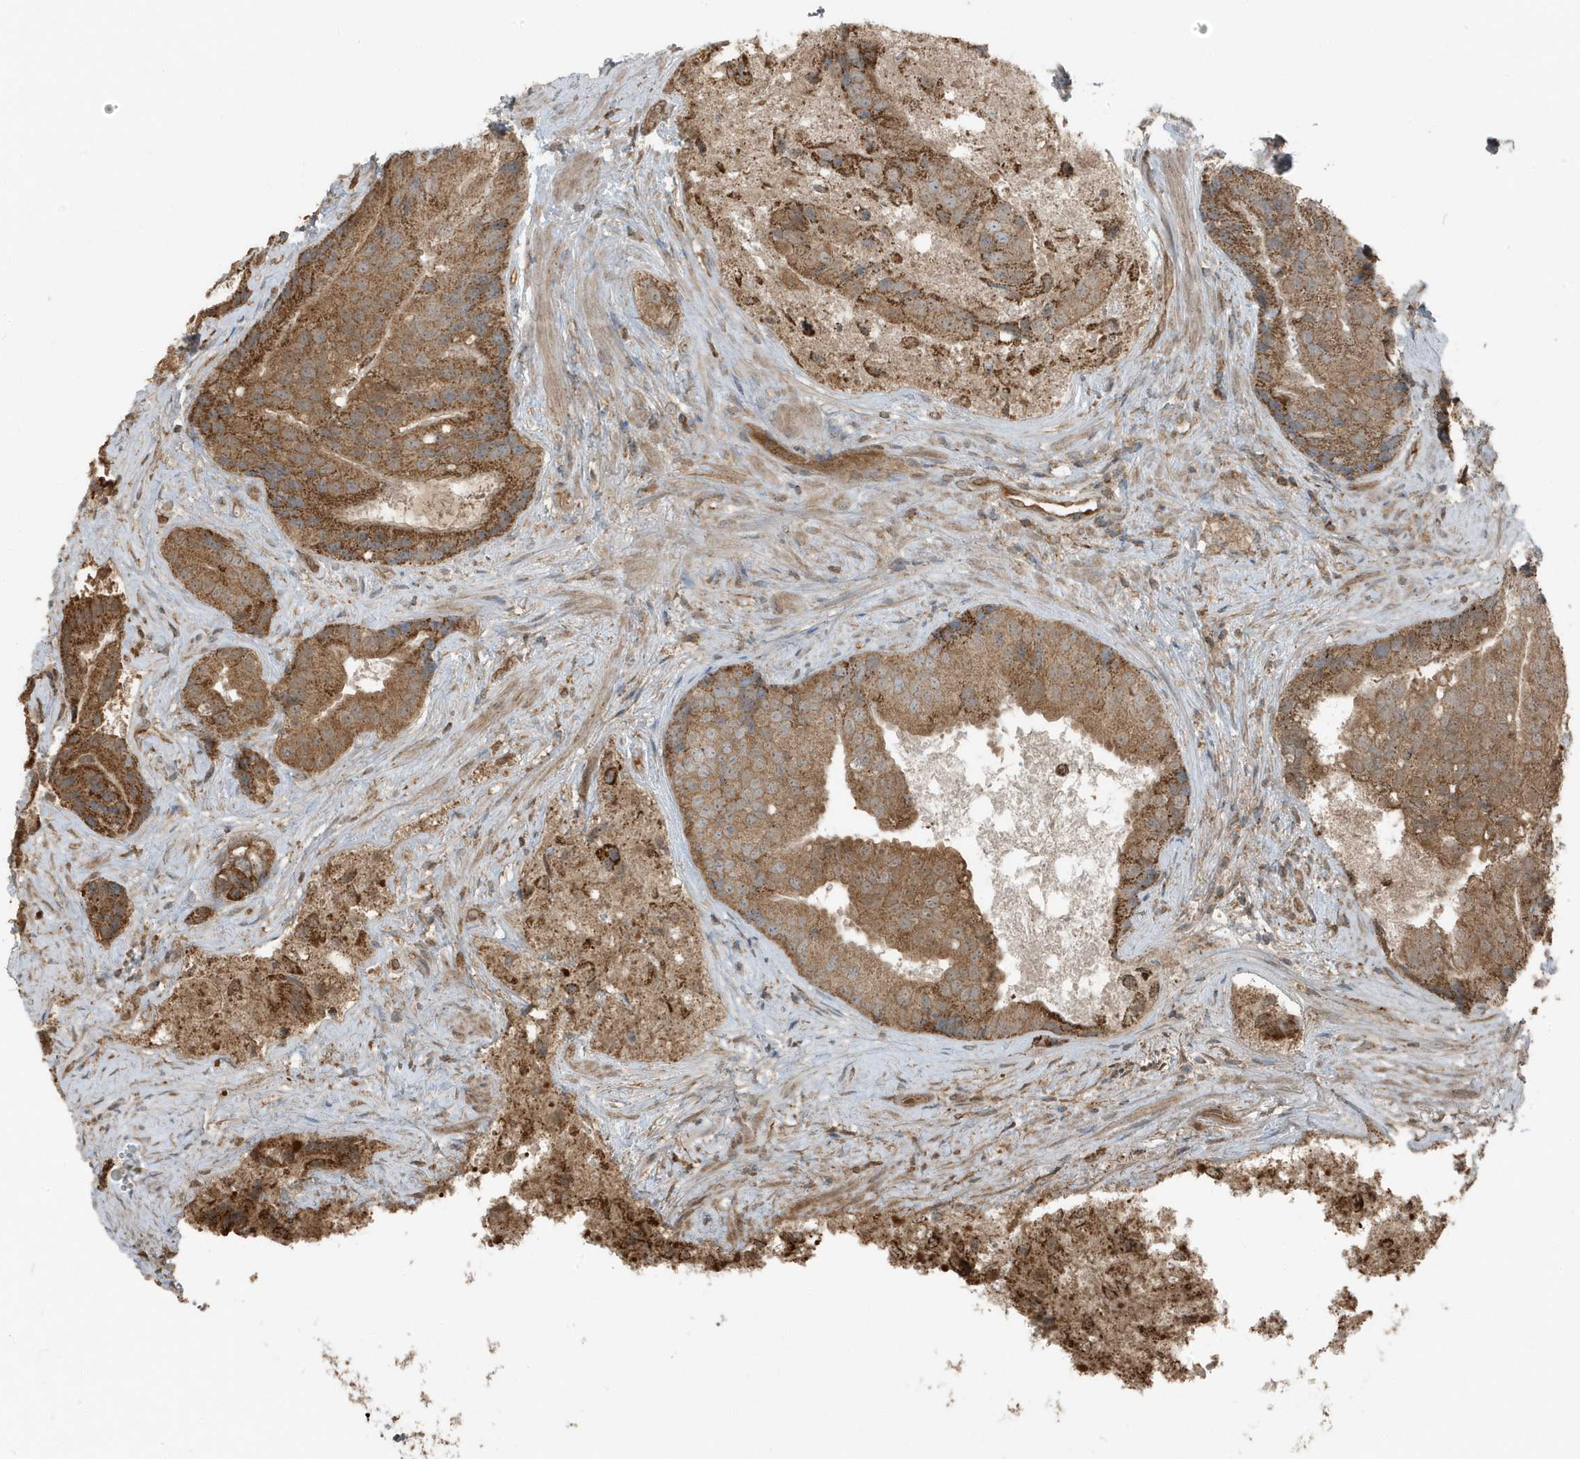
{"staining": {"intensity": "moderate", "quantity": ">75%", "location": "cytoplasmic/membranous"}, "tissue": "prostate cancer", "cell_type": "Tumor cells", "image_type": "cancer", "snomed": [{"axis": "morphology", "description": "Adenocarcinoma, High grade"}, {"axis": "topography", "description": "Prostate"}], "caption": "IHC staining of prostate adenocarcinoma (high-grade), which demonstrates medium levels of moderate cytoplasmic/membranous staining in about >75% of tumor cells indicating moderate cytoplasmic/membranous protein staining. The staining was performed using DAB (3,3'-diaminobenzidine) (brown) for protein detection and nuclei were counterstained in hematoxylin (blue).", "gene": "AZI2", "patient": {"sex": "male", "age": 70}}